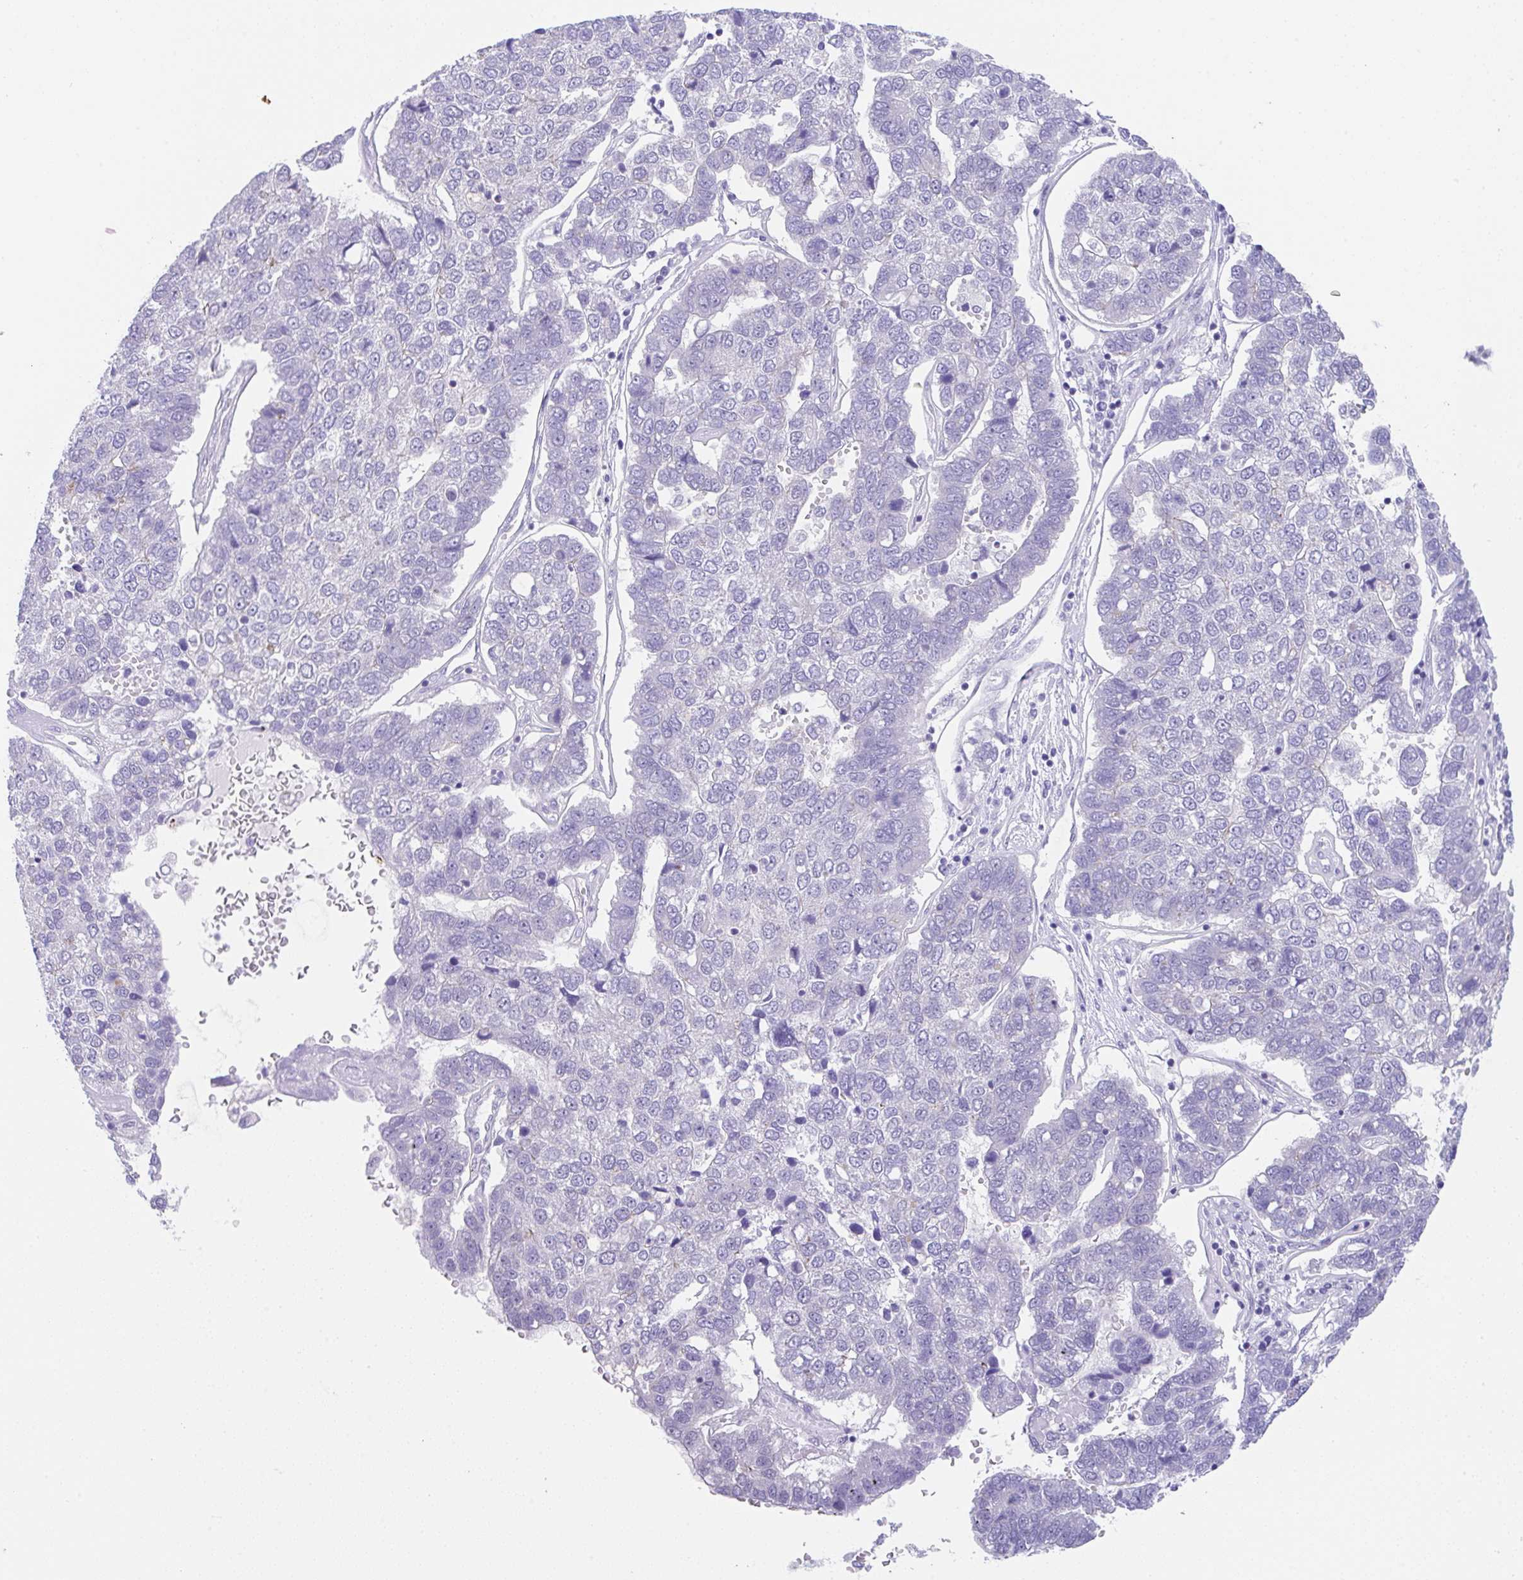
{"staining": {"intensity": "negative", "quantity": "none", "location": "none"}, "tissue": "pancreatic cancer", "cell_type": "Tumor cells", "image_type": "cancer", "snomed": [{"axis": "morphology", "description": "Adenocarcinoma, NOS"}, {"axis": "topography", "description": "Pancreas"}], "caption": "There is no significant staining in tumor cells of pancreatic cancer. (DAB immunohistochemistry, high magnification).", "gene": "CGNL1", "patient": {"sex": "female", "age": 61}}